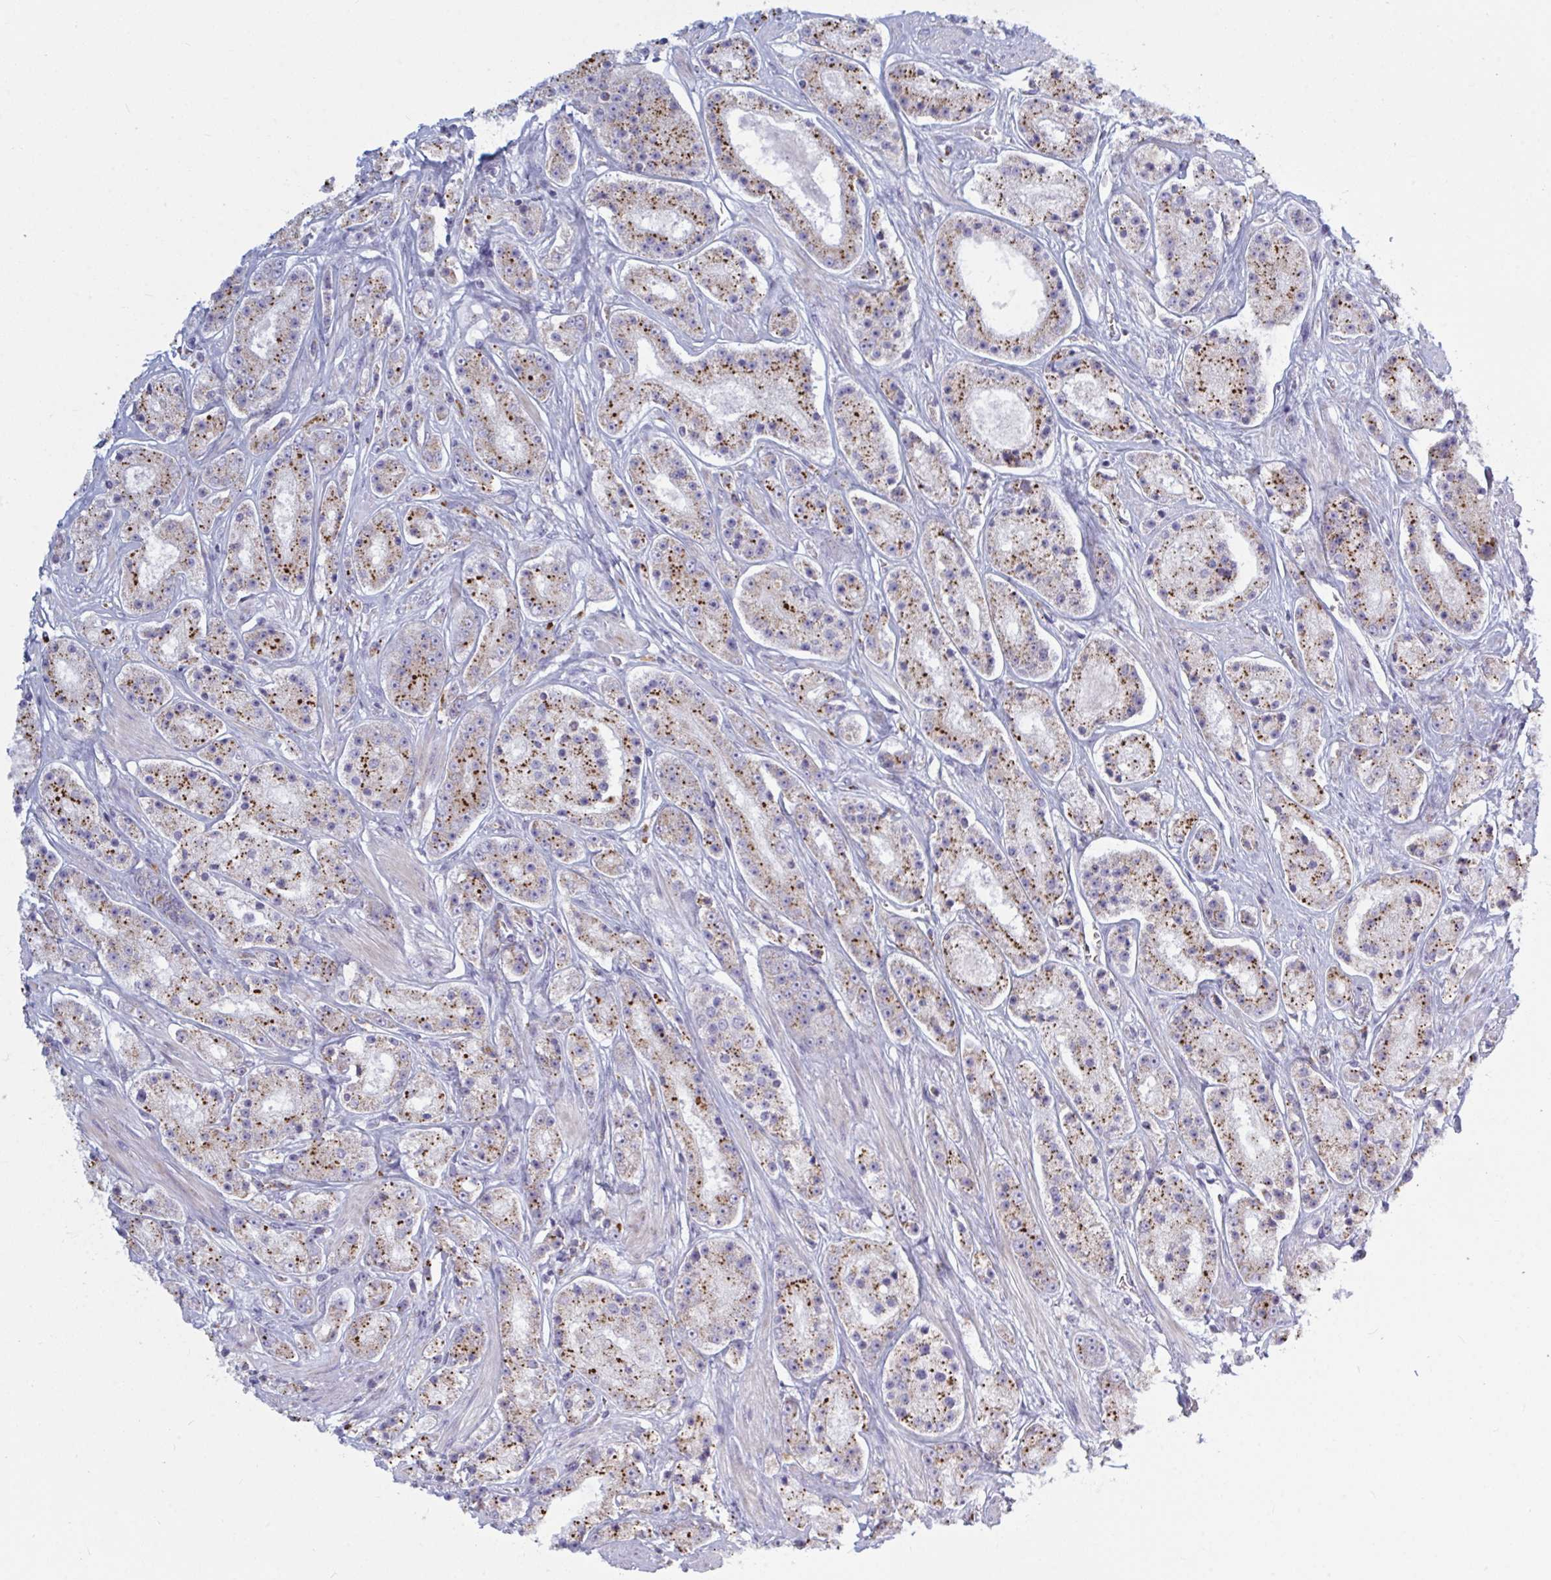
{"staining": {"intensity": "moderate", "quantity": ">75%", "location": "cytoplasmic/membranous"}, "tissue": "prostate cancer", "cell_type": "Tumor cells", "image_type": "cancer", "snomed": [{"axis": "morphology", "description": "Adenocarcinoma, High grade"}, {"axis": "topography", "description": "Prostate"}], "caption": "Prostate cancer (high-grade adenocarcinoma) stained with DAB IHC displays medium levels of moderate cytoplasmic/membranous staining in approximately >75% of tumor cells.", "gene": "ATG9A", "patient": {"sex": "male", "age": 67}}